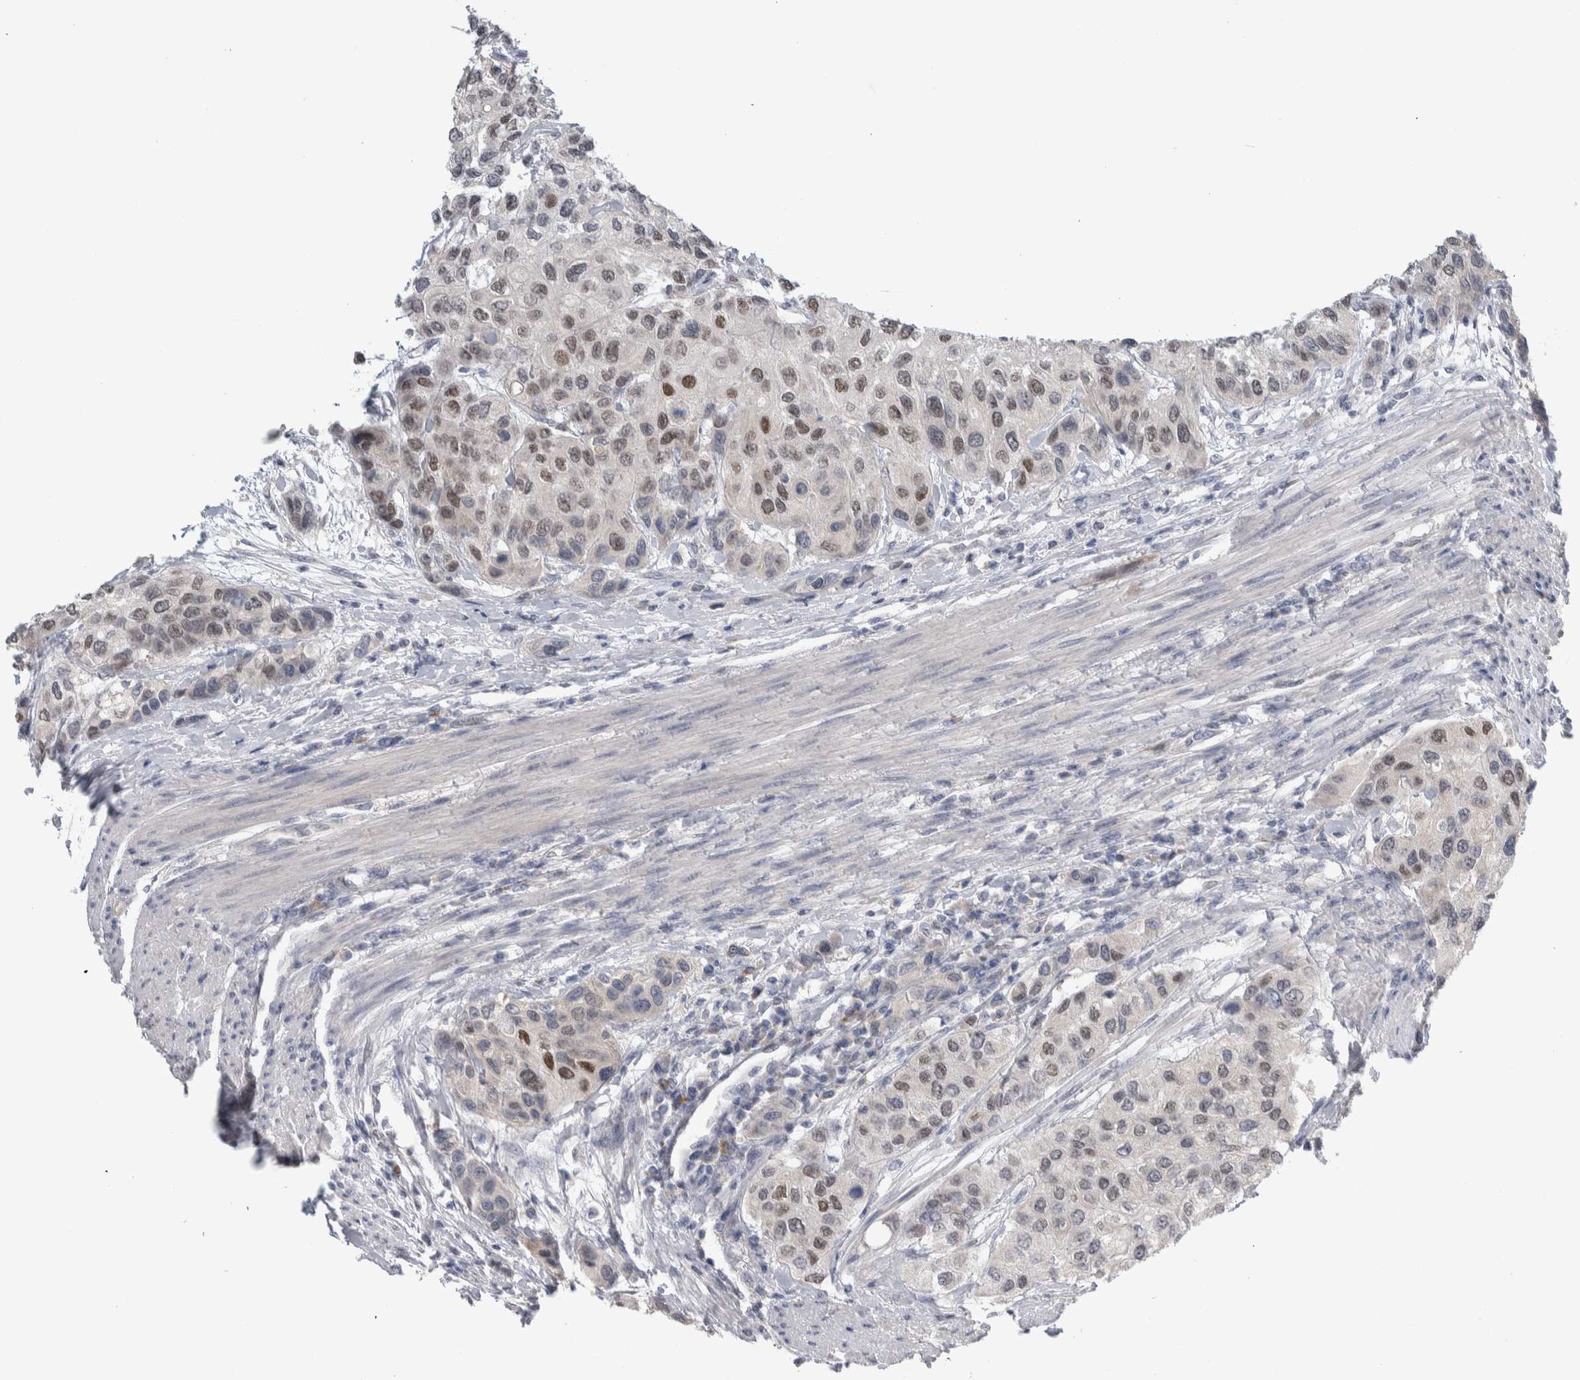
{"staining": {"intensity": "moderate", "quantity": "<25%", "location": "nuclear"}, "tissue": "urothelial cancer", "cell_type": "Tumor cells", "image_type": "cancer", "snomed": [{"axis": "morphology", "description": "Urothelial carcinoma, High grade"}, {"axis": "topography", "description": "Urinary bladder"}], "caption": "Urothelial carcinoma (high-grade) stained with DAB (3,3'-diaminobenzidine) IHC displays low levels of moderate nuclear expression in approximately <25% of tumor cells. The protein is shown in brown color, while the nuclei are stained blue.", "gene": "TAX1BP1", "patient": {"sex": "female", "age": 56}}